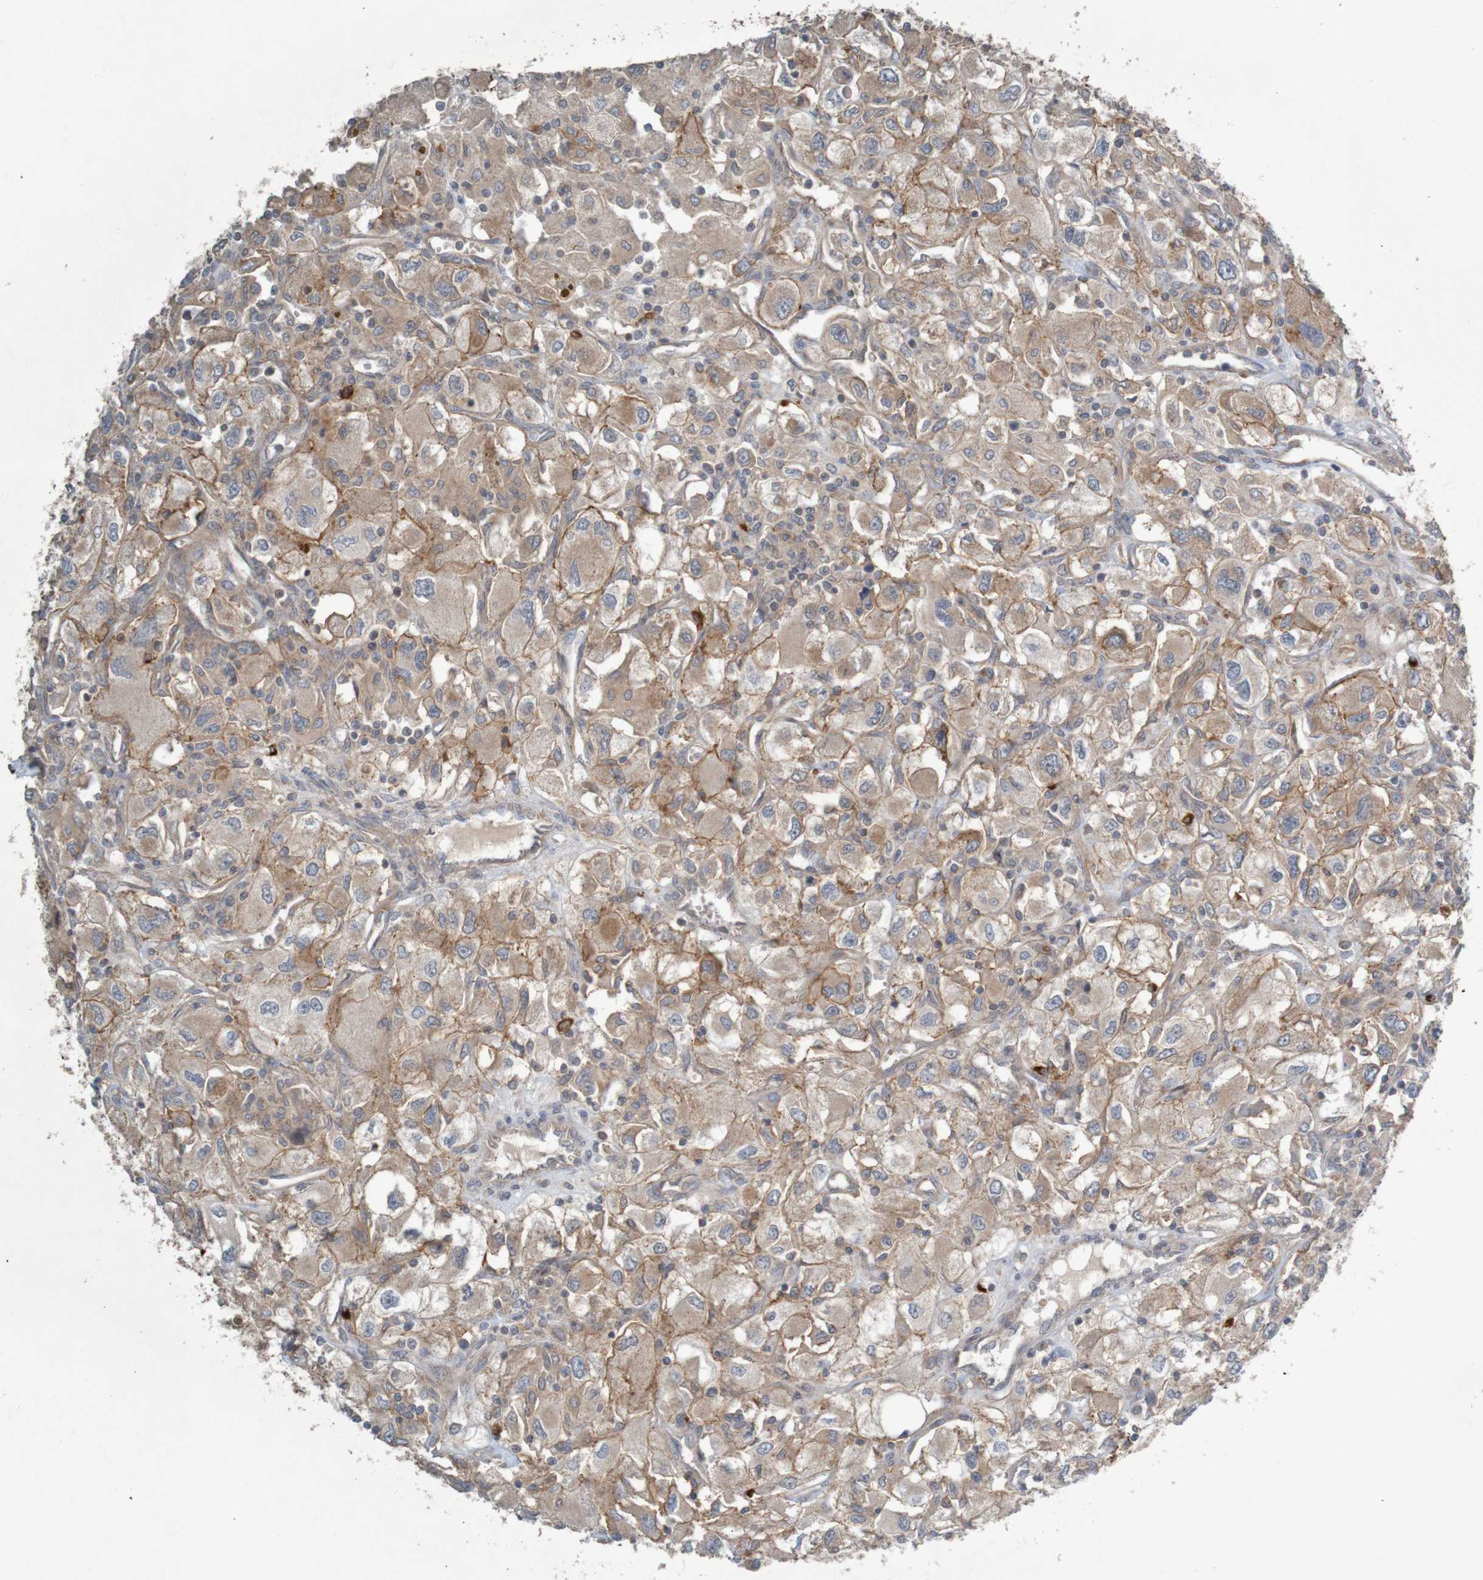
{"staining": {"intensity": "moderate", "quantity": ">75%", "location": "cytoplasmic/membranous"}, "tissue": "renal cancer", "cell_type": "Tumor cells", "image_type": "cancer", "snomed": [{"axis": "morphology", "description": "Adenocarcinoma, NOS"}, {"axis": "topography", "description": "Kidney"}], "caption": "Immunohistochemistry photomicrograph of human renal cancer (adenocarcinoma) stained for a protein (brown), which shows medium levels of moderate cytoplasmic/membranous positivity in about >75% of tumor cells.", "gene": "B3GAT2", "patient": {"sex": "female", "age": 52}}